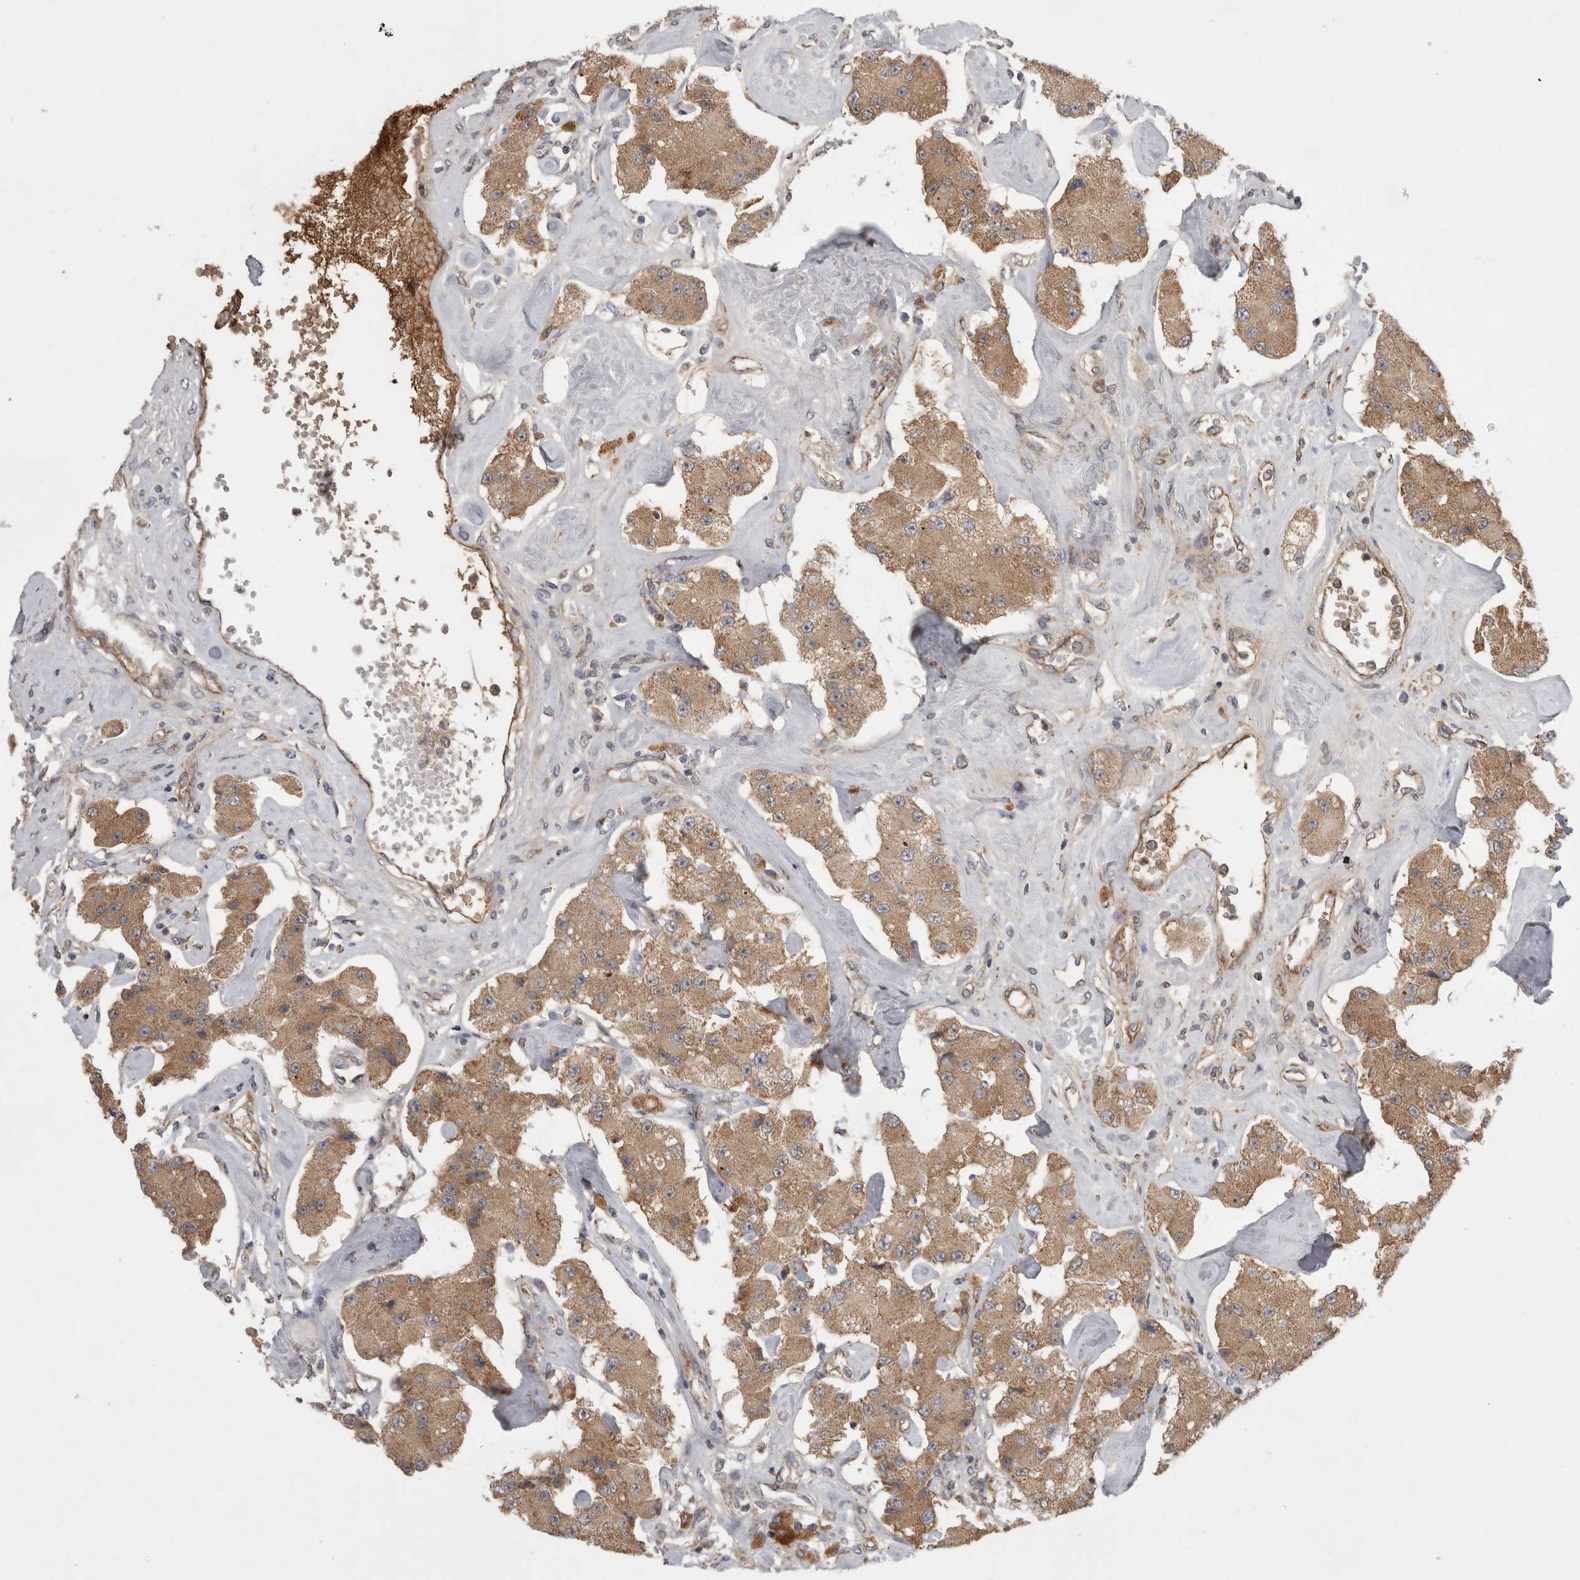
{"staining": {"intensity": "moderate", "quantity": ">75%", "location": "cytoplasmic/membranous"}, "tissue": "carcinoid", "cell_type": "Tumor cells", "image_type": "cancer", "snomed": [{"axis": "morphology", "description": "Carcinoid, malignant, NOS"}, {"axis": "topography", "description": "Pancreas"}], "caption": "Immunohistochemistry staining of malignant carcinoid, which demonstrates medium levels of moderate cytoplasmic/membranous expression in about >75% of tumor cells indicating moderate cytoplasmic/membranous protein expression. The staining was performed using DAB (3,3'-diaminobenzidine) (brown) for protein detection and nuclei were counterstained in hematoxylin (blue).", "gene": "DARS2", "patient": {"sex": "male", "age": 41}}